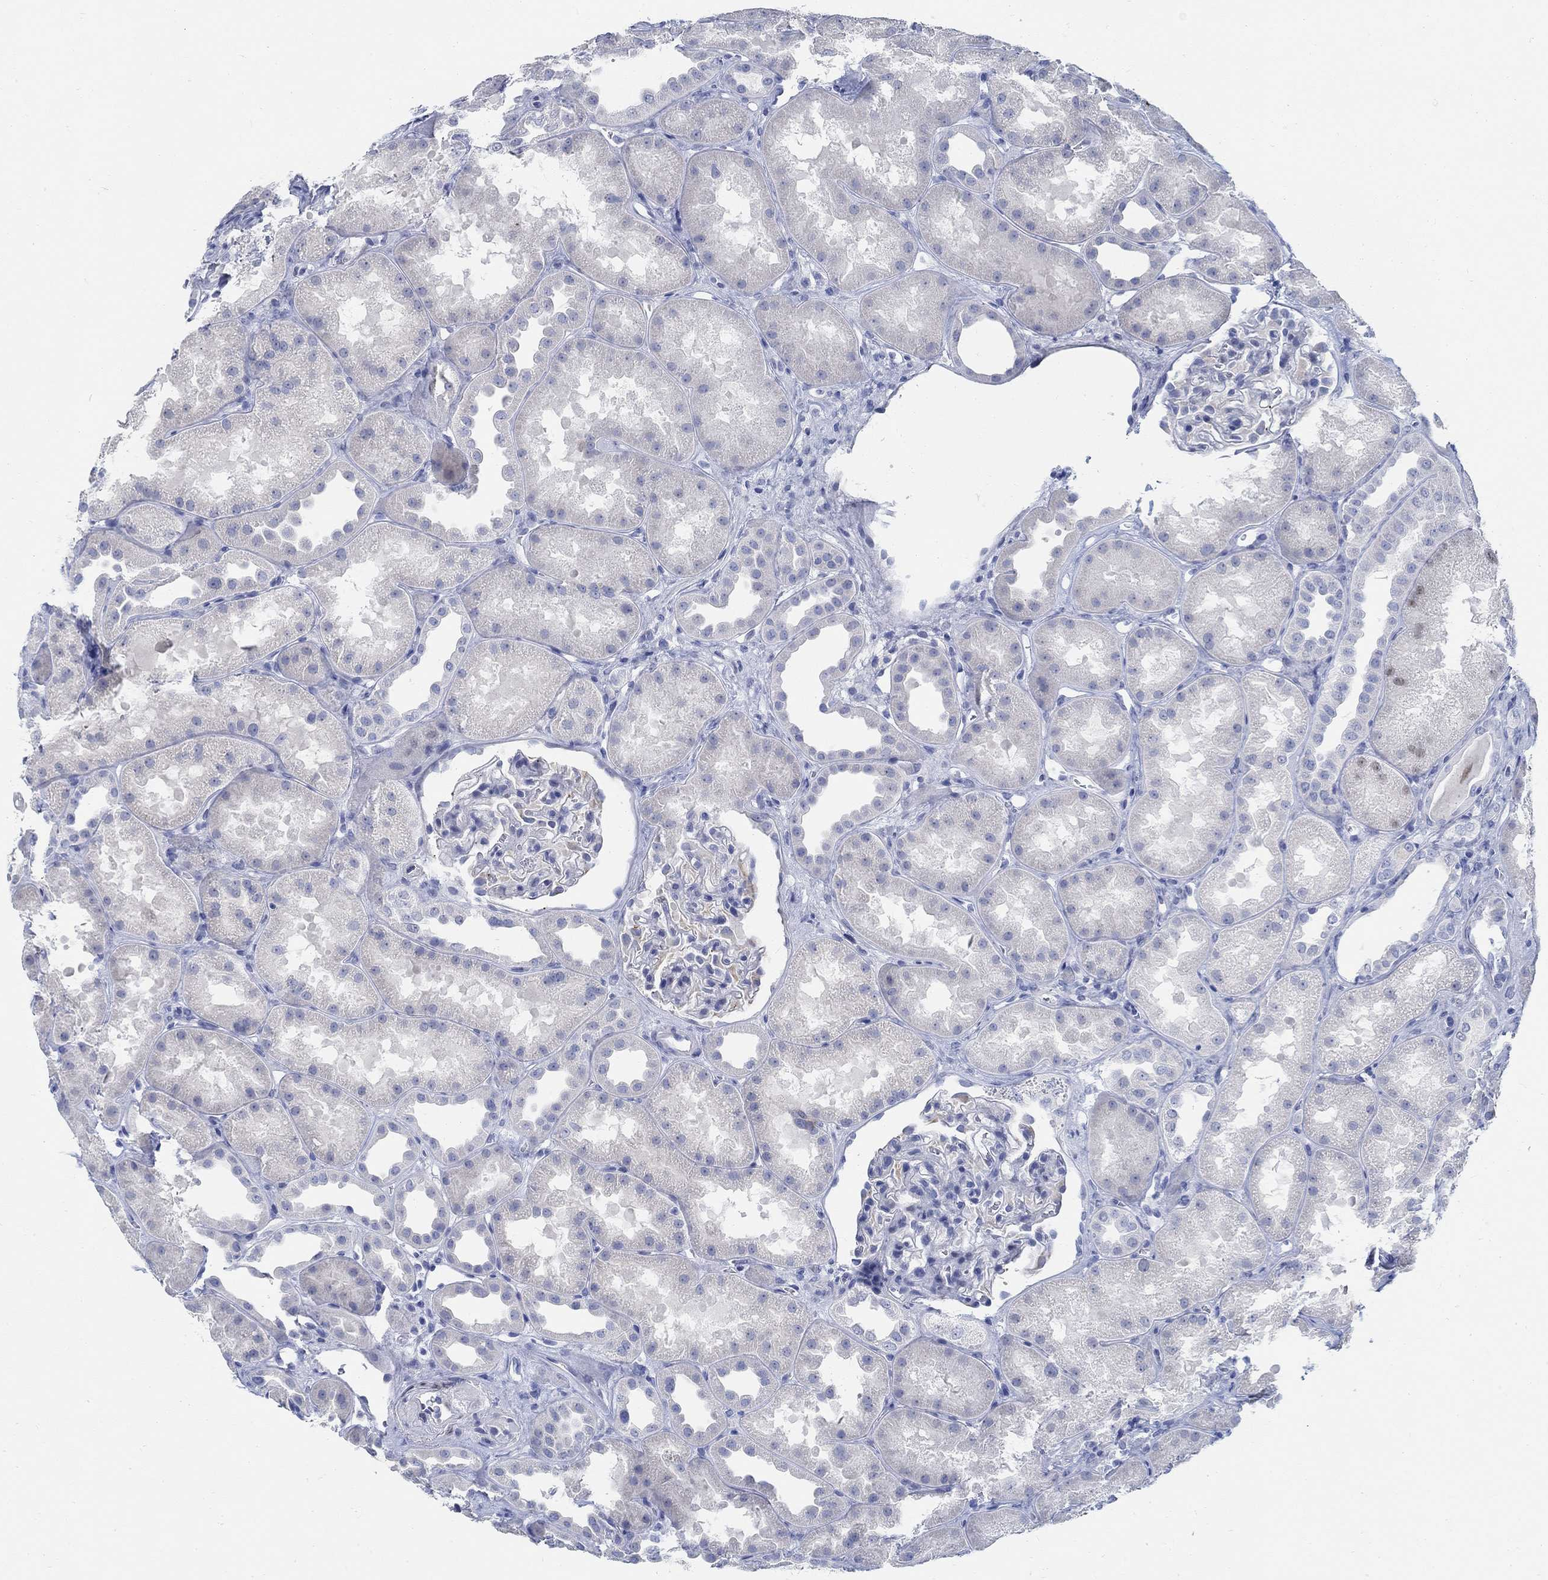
{"staining": {"intensity": "negative", "quantity": "none", "location": "none"}, "tissue": "kidney", "cell_type": "Cells in glomeruli", "image_type": "normal", "snomed": [{"axis": "morphology", "description": "Normal tissue, NOS"}, {"axis": "topography", "description": "Kidney"}], "caption": "The IHC histopathology image has no significant expression in cells in glomeruli of kidney.", "gene": "RBM20", "patient": {"sex": "male", "age": 61}}